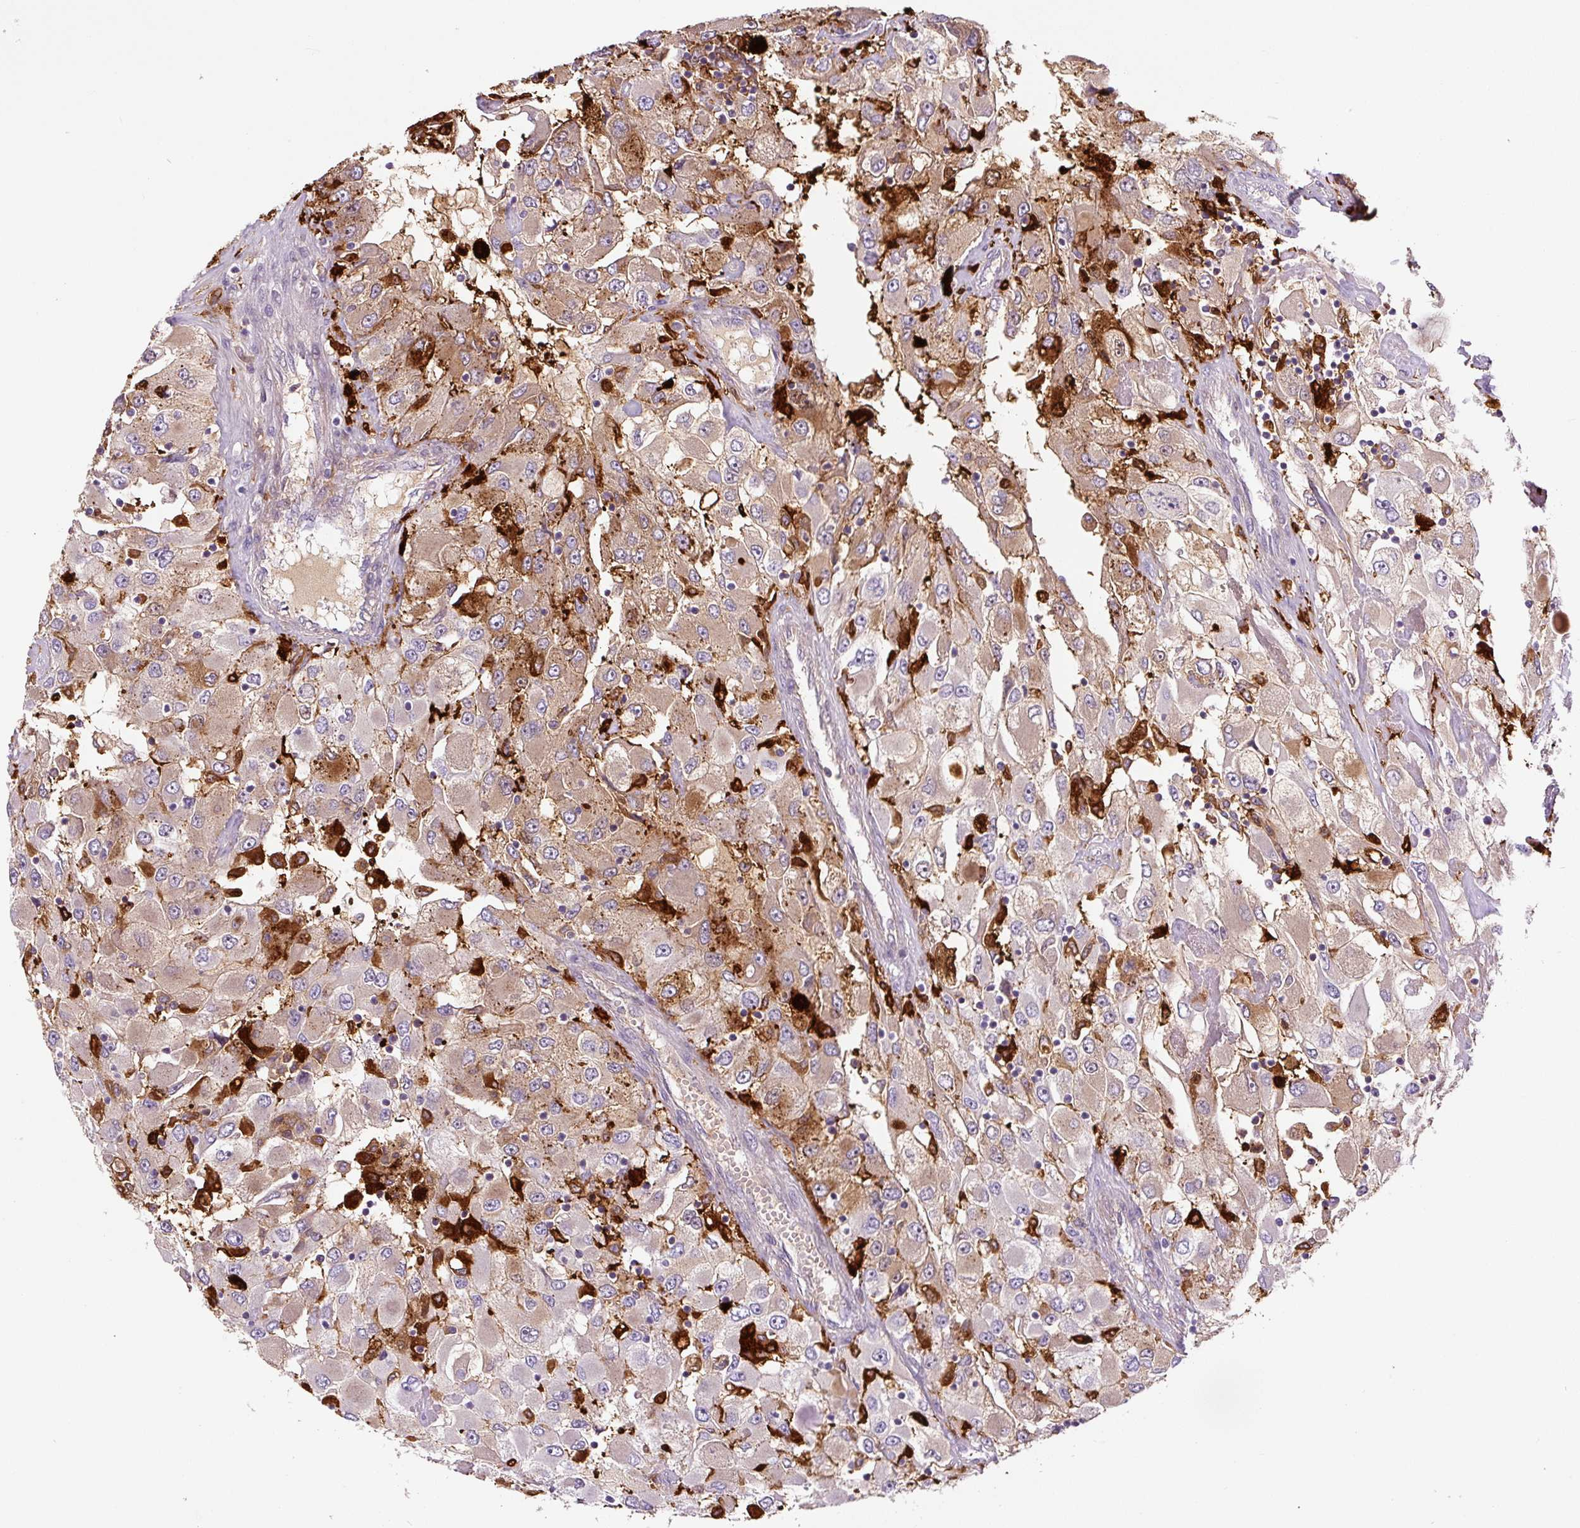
{"staining": {"intensity": "moderate", "quantity": "25%-75%", "location": "cytoplasmic/membranous"}, "tissue": "renal cancer", "cell_type": "Tumor cells", "image_type": "cancer", "snomed": [{"axis": "morphology", "description": "Adenocarcinoma, NOS"}, {"axis": "topography", "description": "Kidney"}], "caption": "Protein positivity by immunohistochemistry shows moderate cytoplasmic/membranous positivity in approximately 25%-75% of tumor cells in renal adenocarcinoma.", "gene": "FUT10", "patient": {"sex": "female", "age": 52}}